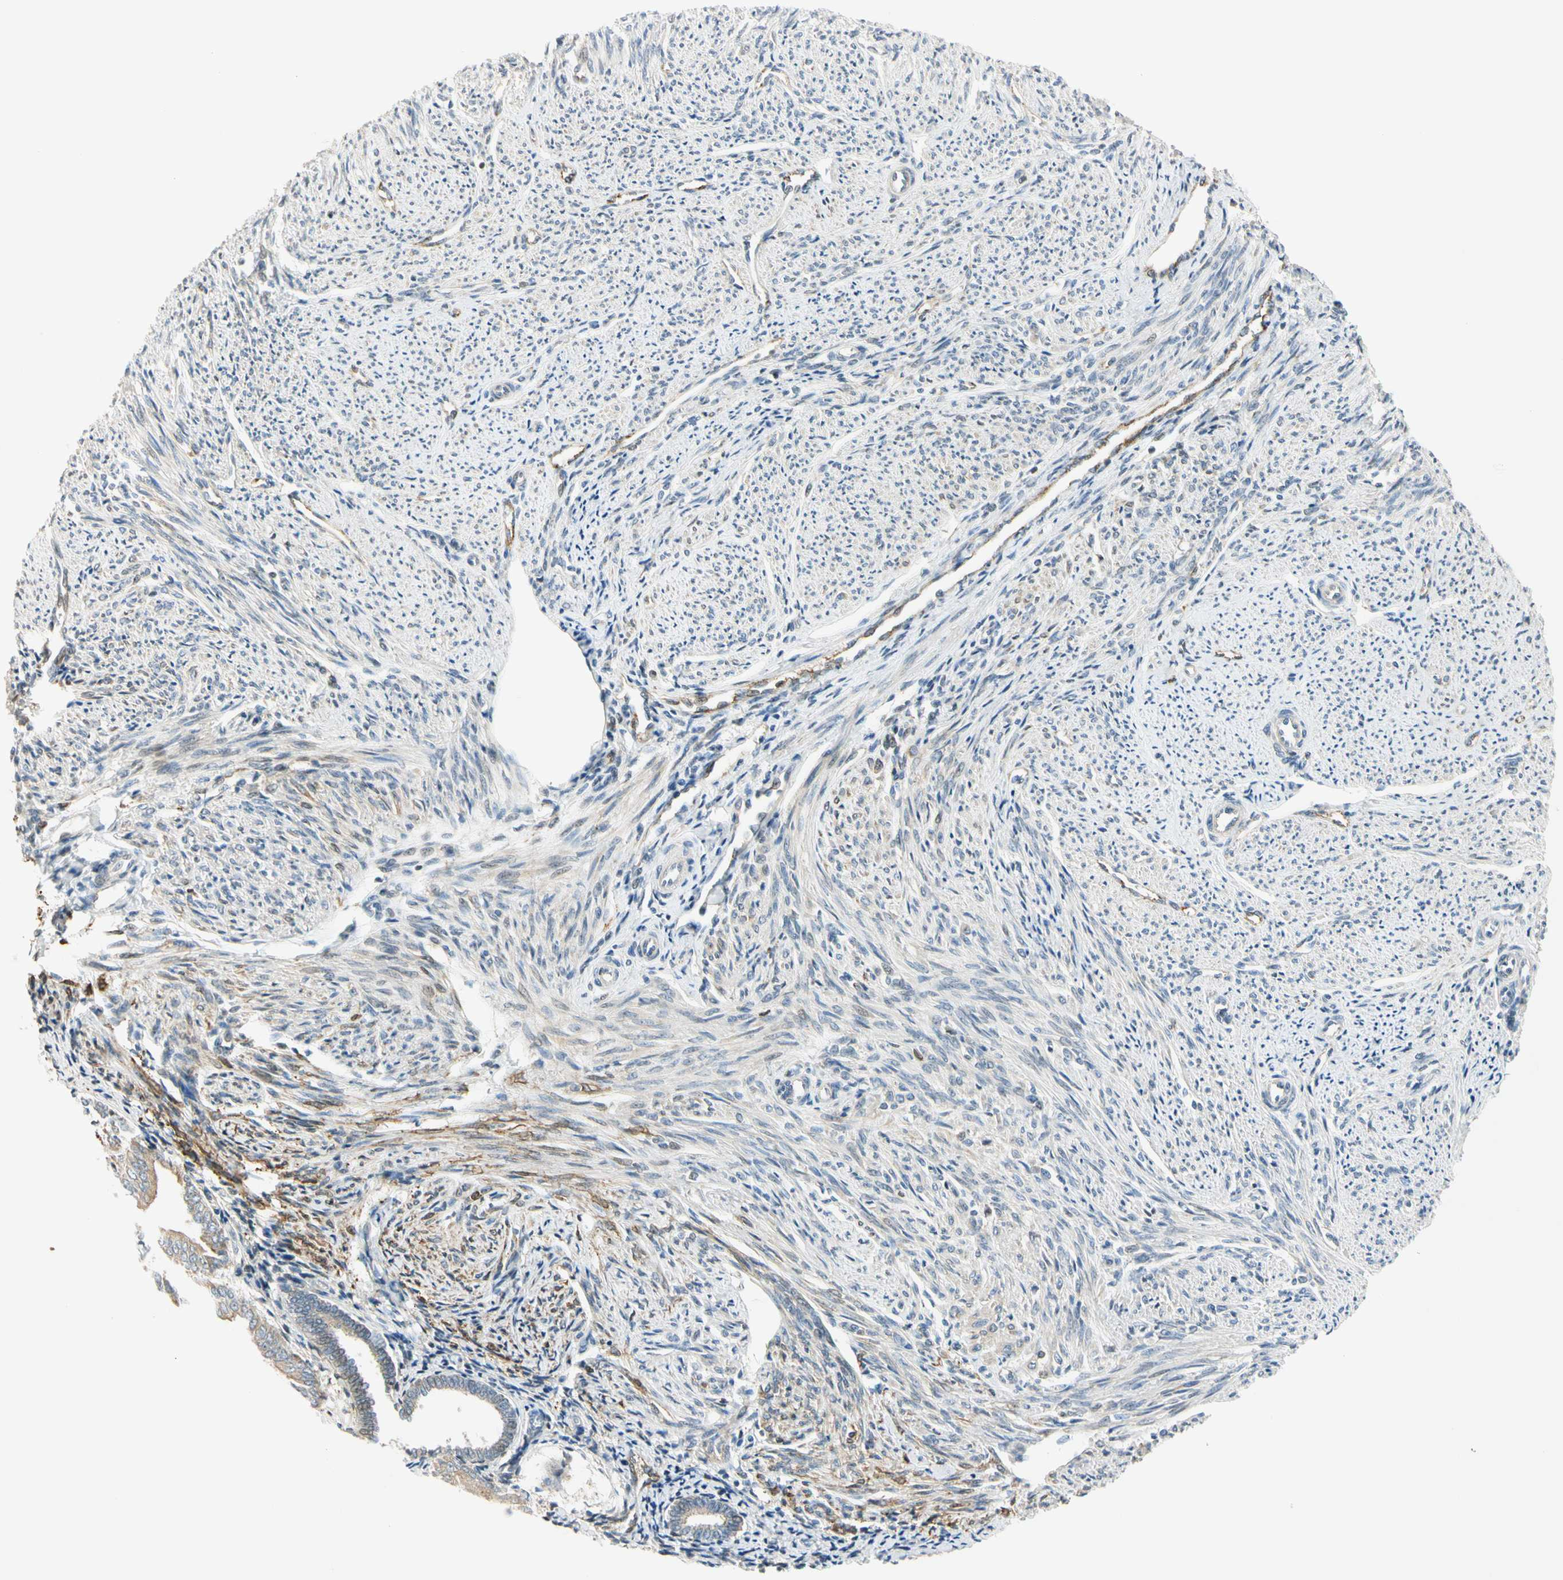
{"staining": {"intensity": "weak", "quantity": "<25%", "location": "cytoplasmic/membranous,nuclear"}, "tissue": "smooth muscle", "cell_type": "Smooth muscle cells", "image_type": "normal", "snomed": [{"axis": "morphology", "description": "Normal tissue, NOS"}, {"axis": "topography", "description": "Smooth muscle"}], "caption": "Smooth muscle stained for a protein using immunohistochemistry (IHC) displays no expression smooth muscle cells.", "gene": "NPDC1", "patient": {"sex": "female", "age": 65}}